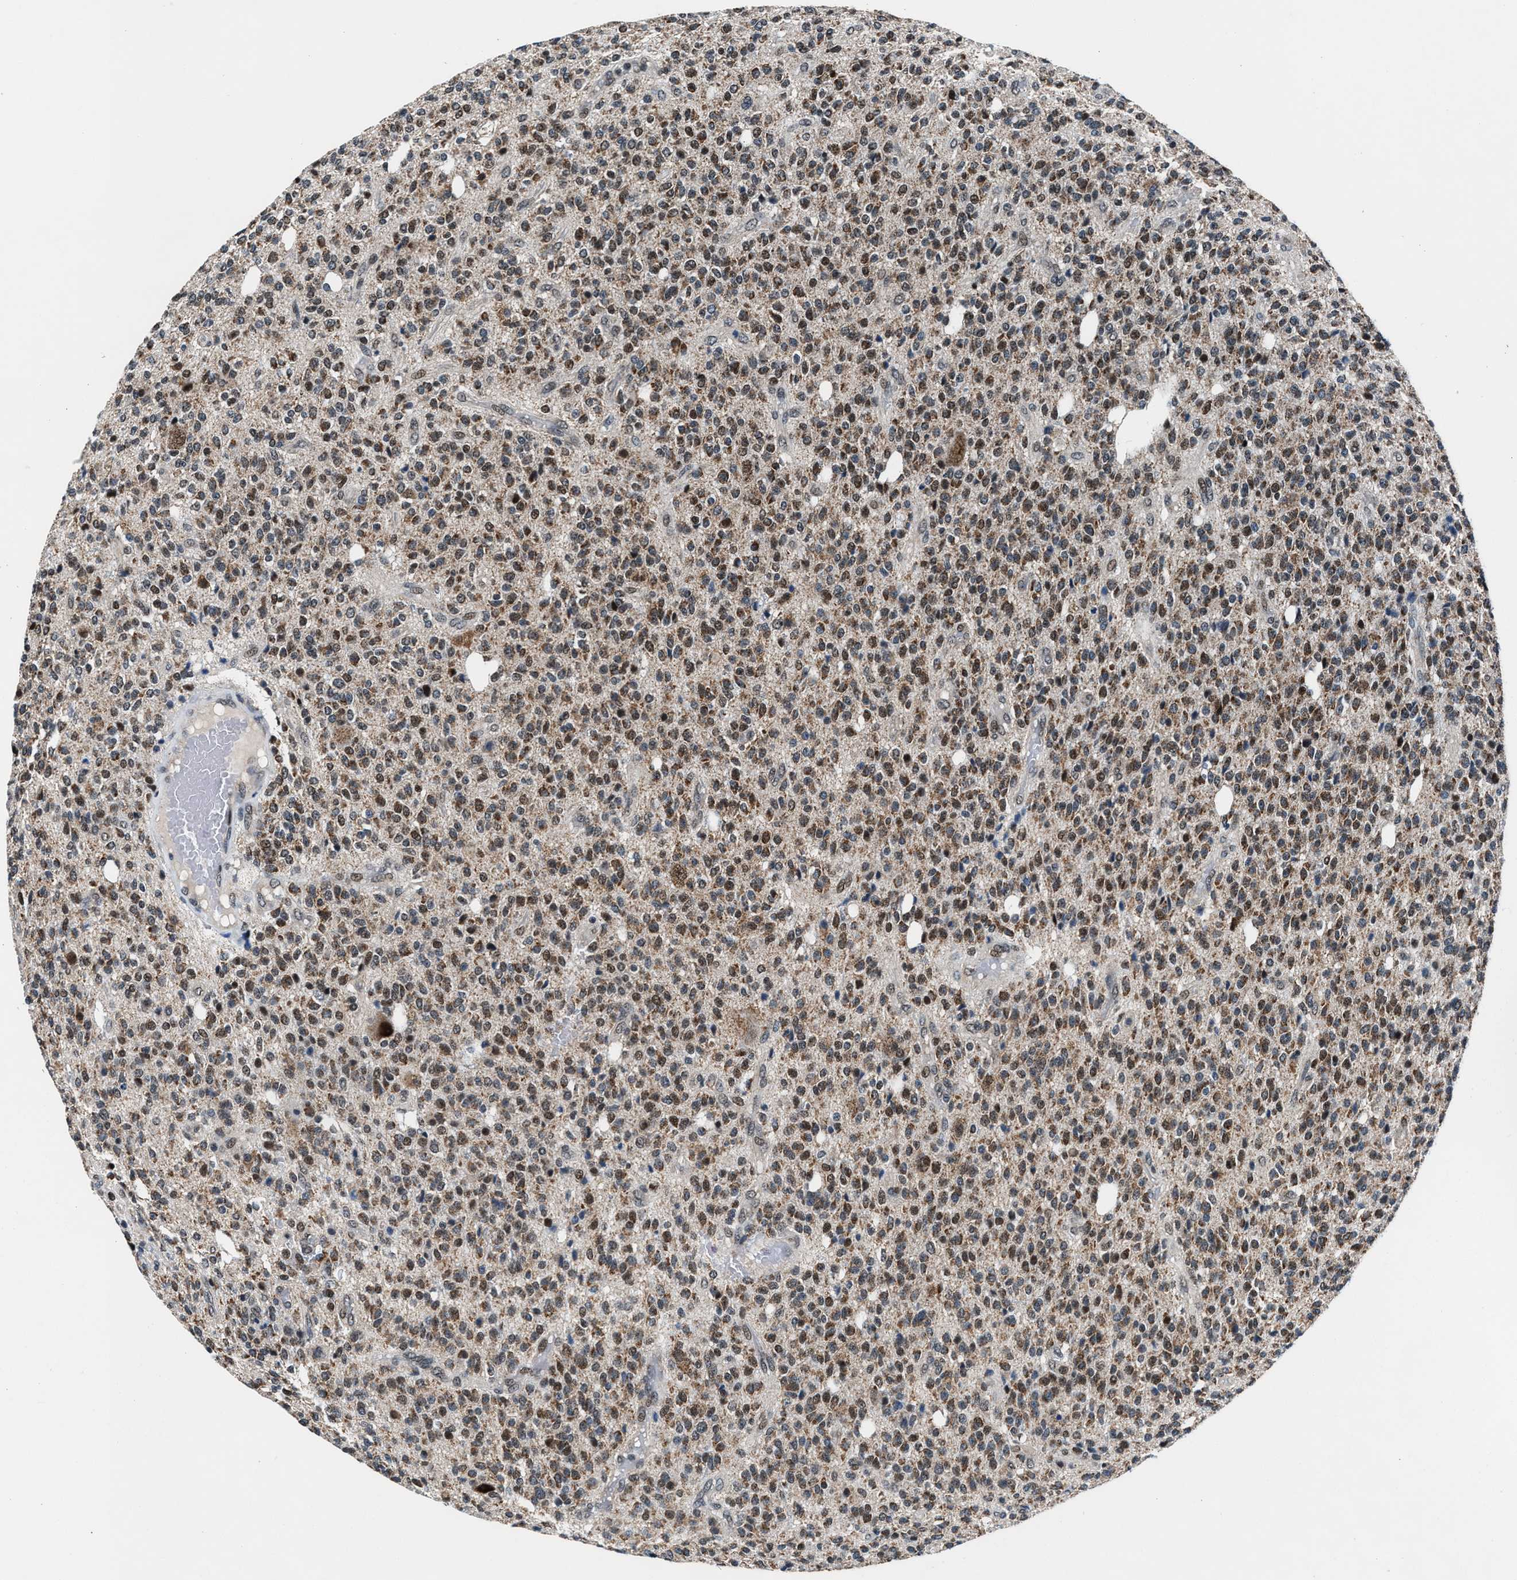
{"staining": {"intensity": "weak", "quantity": ">75%", "location": "cytoplasmic/membranous,nuclear"}, "tissue": "glioma", "cell_type": "Tumor cells", "image_type": "cancer", "snomed": [{"axis": "morphology", "description": "Glioma, malignant, High grade"}, {"axis": "topography", "description": "Brain"}], "caption": "Approximately >75% of tumor cells in human malignant glioma (high-grade) display weak cytoplasmic/membranous and nuclear protein staining as visualized by brown immunohistochemical staining.", "gene": "PRRC2B", "patient": {"sex": "male", "age": 34}}